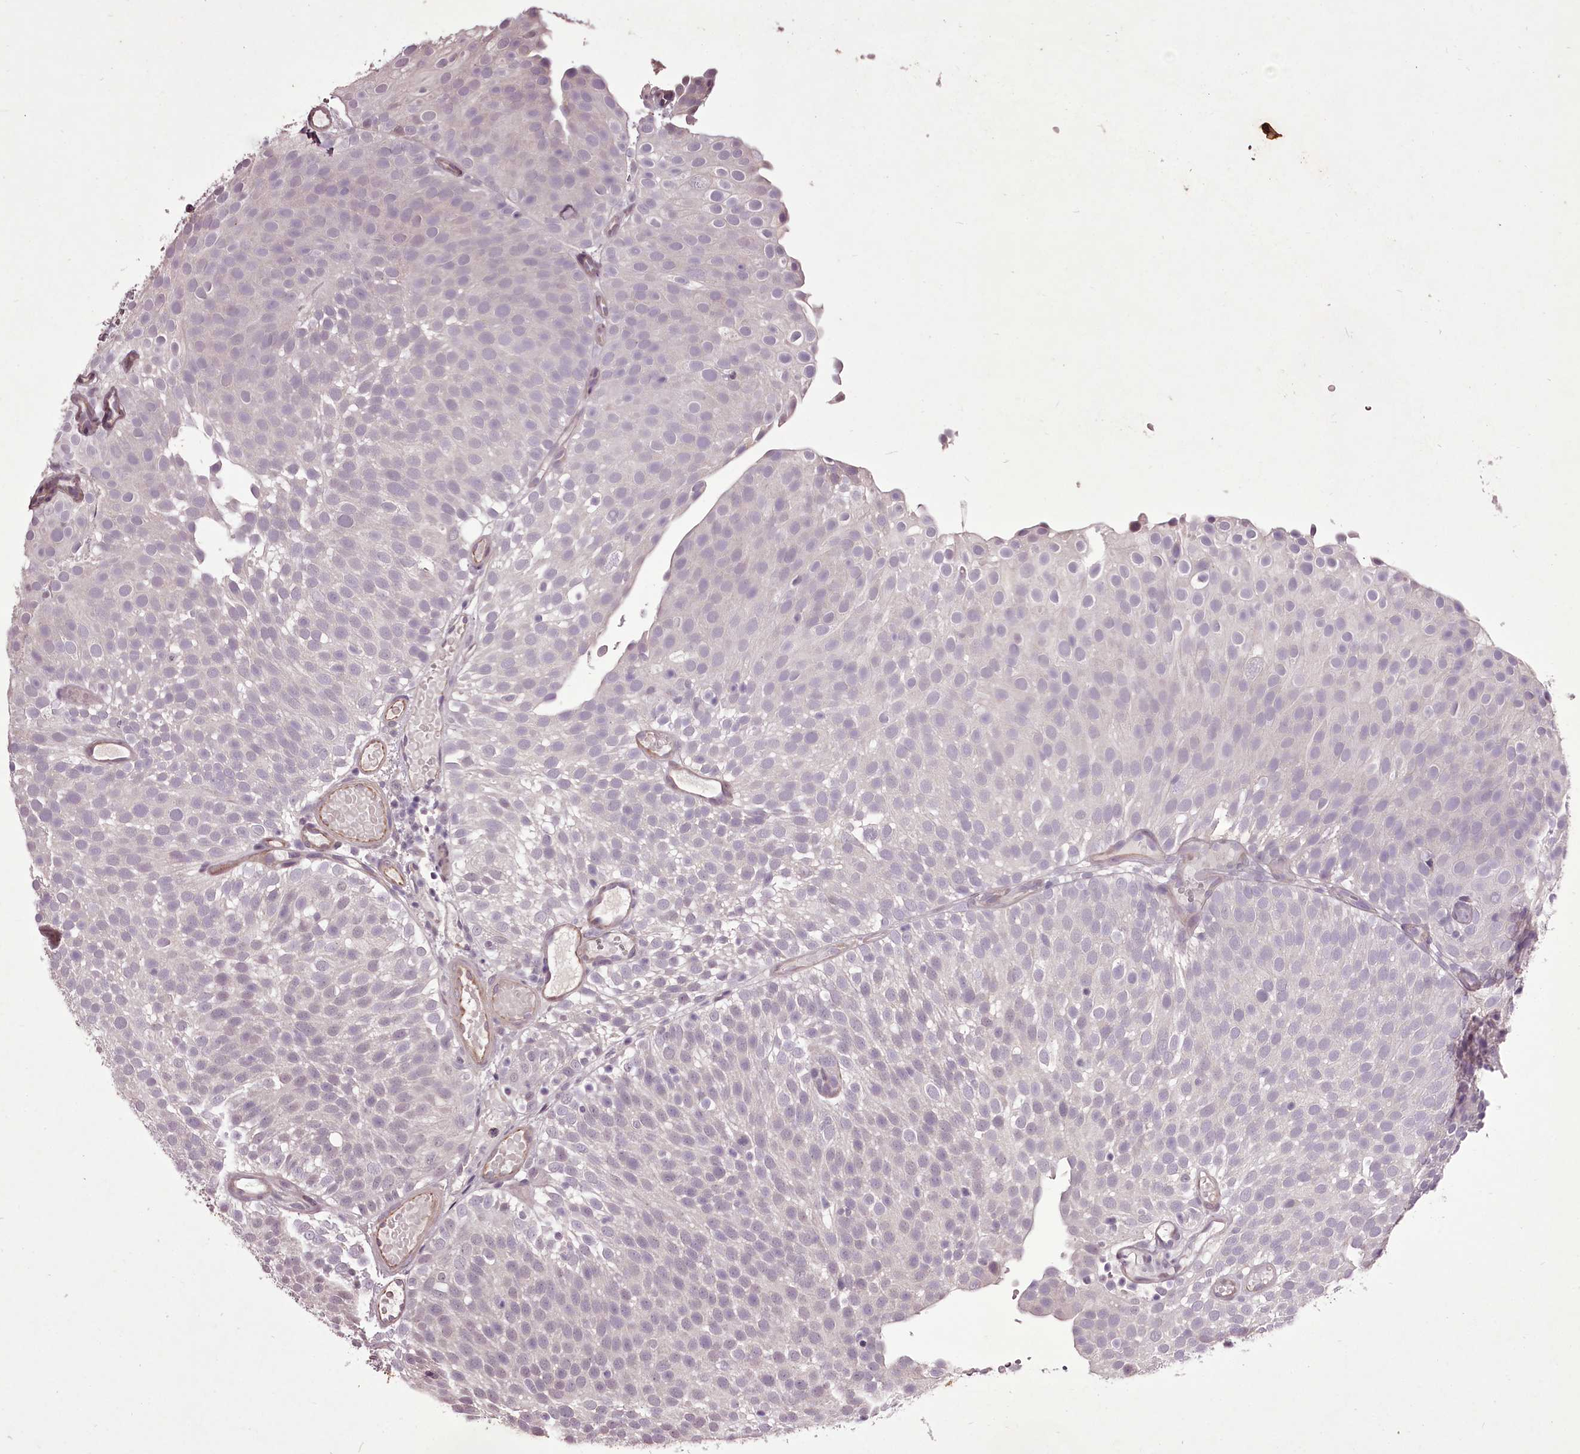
{"staining": {"intensity": "negative", "quantity": "none", "location": "none"}, "tissue": "urothelial cancer", "cell_type": "Tumor cells", "image_type": "cancer", "snomed": [{"axis": "morphology", "description": "Urothelial carcinoma, Low grade"}, {"axis": "topography", "description": "Urinary bladder"}], "caption": "The image reveals no staining of tumor cells in low-grade urothelial carcinoma. (DAB immunohistochemistry (IHC), high magnification).", "gene": "C1orf56", "patient": {"sex": "male", "age": 78}}